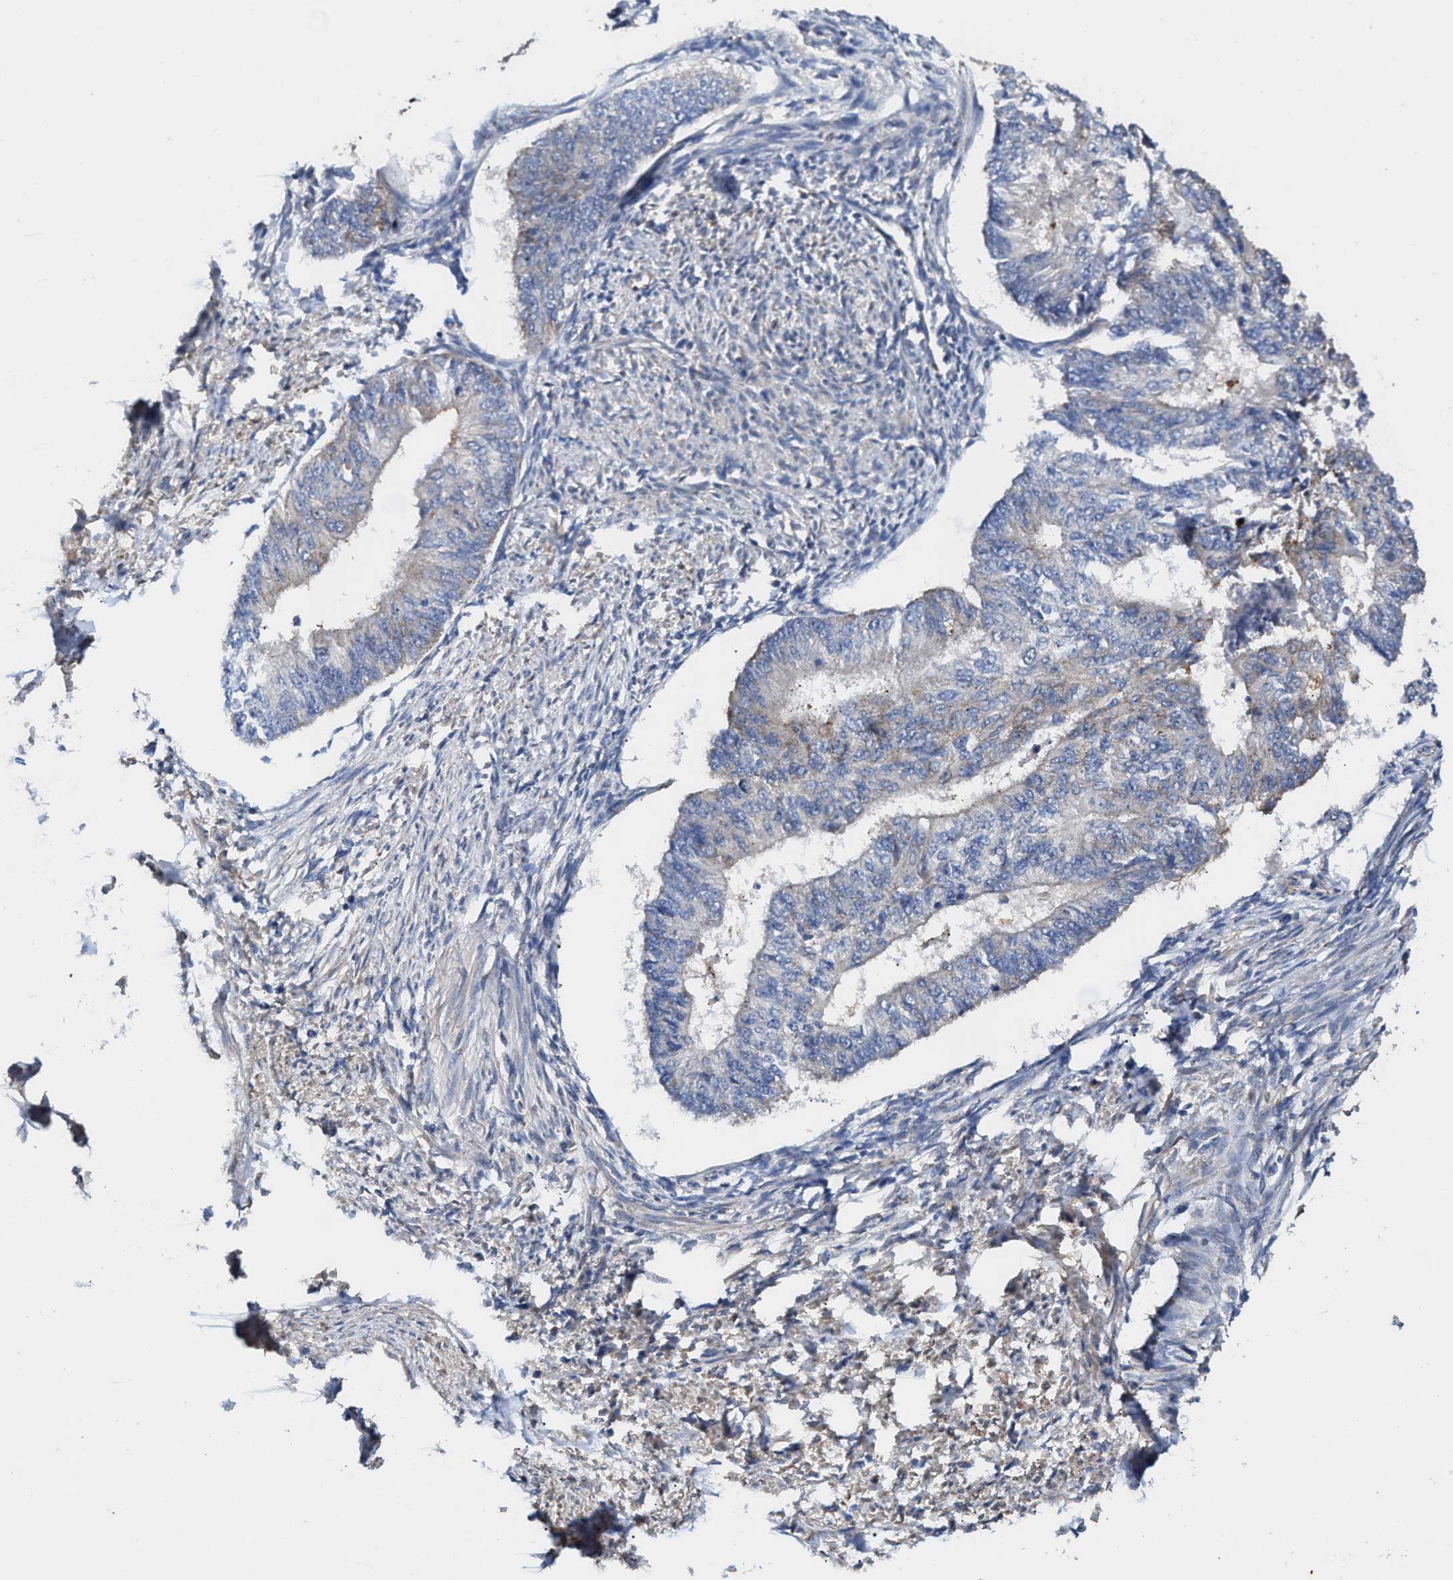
{"staining": {"intensity": "weak", "quantity": "<25%", "location": "cytoplasmic/membranous"}, "tissue": "endometrial cancer", "cell_type": "Tumor cells", "image_type": "cancer", "snomed": [{"axis": "morphology", "description": "Adenocarcinoma, NOS"}, {"axis": "topography", "description": "Endometrium"}], "caption": "This is a histopathology image of immunohistochemistry staining of endometrial cancer (adenocarcinoma), which shows no expression in tumor cells.", "gene": "MECR", "patient": {"sex": "female", "age": 32}}